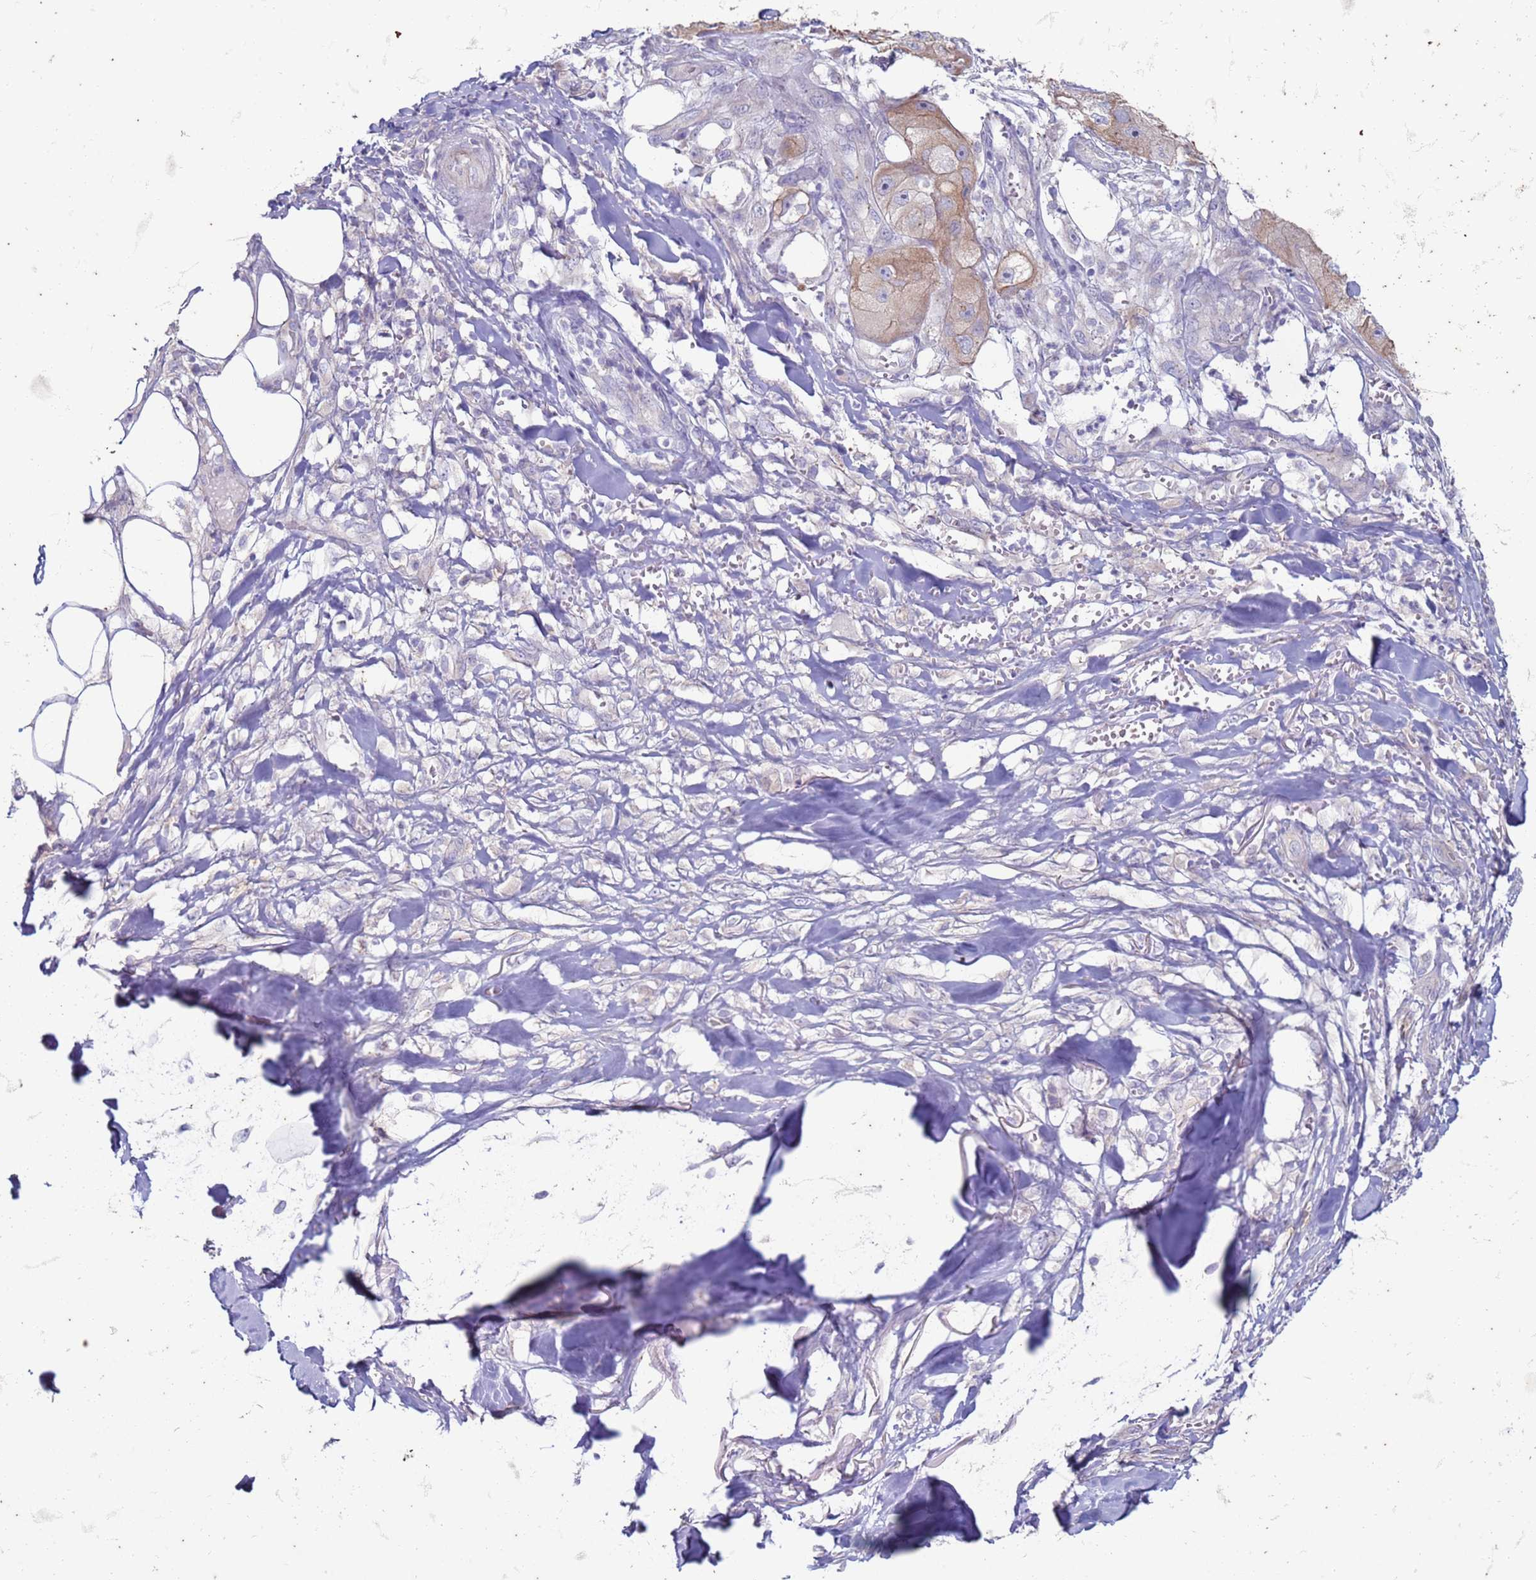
{"staining": {"intensity": "weak", "quantity": "25%-75%", "location": "cytoplasmic/membranous"}, "tissue": "skin cancer", "cell_type": "Tumor cells", "image_type": "cancer", "snomed": [{"axis": "morphology", "description": "Squamous cell carcinoma, NOS"}, {"axis": "topography", "description": "Skin"}, {"axis": "topography", "description": "Subcutis"}], "caption": "Tumor cells display low levels of weak cytoplasmic/membranous positivity in approximately 25%-75% of cells in human skin cancer (squamous cell carcinoma).", "gene": "SUCO", "patient": {"sex": "male", "age": 73}}